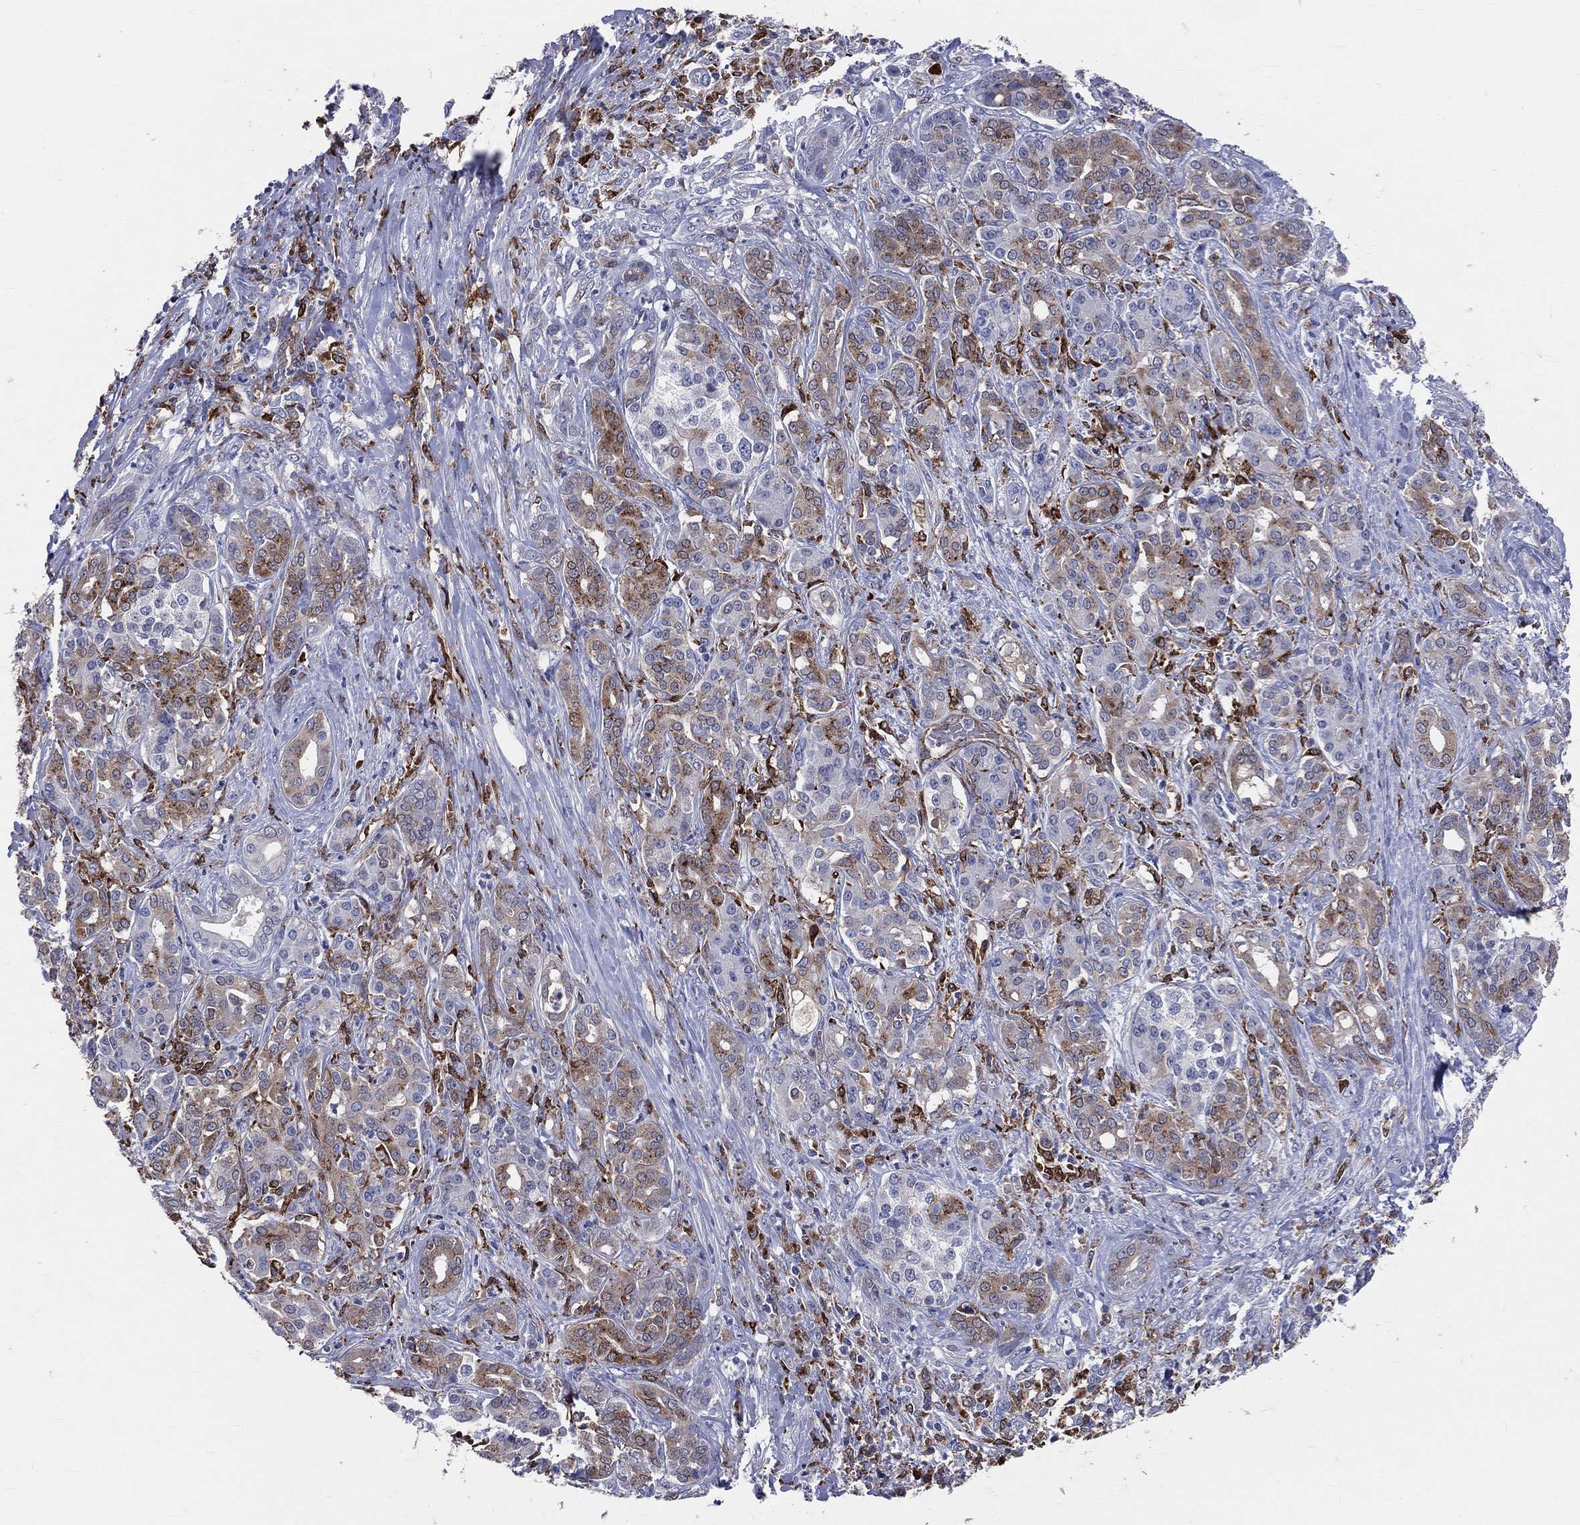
{"staining": {"intensity": "moderate", "quantity": "25%-75%", "location": "cytoplasmic/membranous"}, "tissue": "pancreatic cancer", "cell_type": "Tumor cells", "image_type": "cancer", "snomed": [{"axis": "morphology", "description": "Normal tissue, NOS"}, {"axis": "morphology", "description": "Inflammation, NOS"}, {"axis": "morphology", "description": "Adenocarcinoma, NOS"}, {"axis": "topography", "description": "Pancreas"}], "caption": "Protein expression by immunohistochemistry (IHC) displays moderate cytoplasmic/membranous positivity in approximately 25%-75% of tumor cells in pancreatic cancer (adenocarcinoma).", "gene": "CD74", "patient": {"sex": "male", "age": 57}}